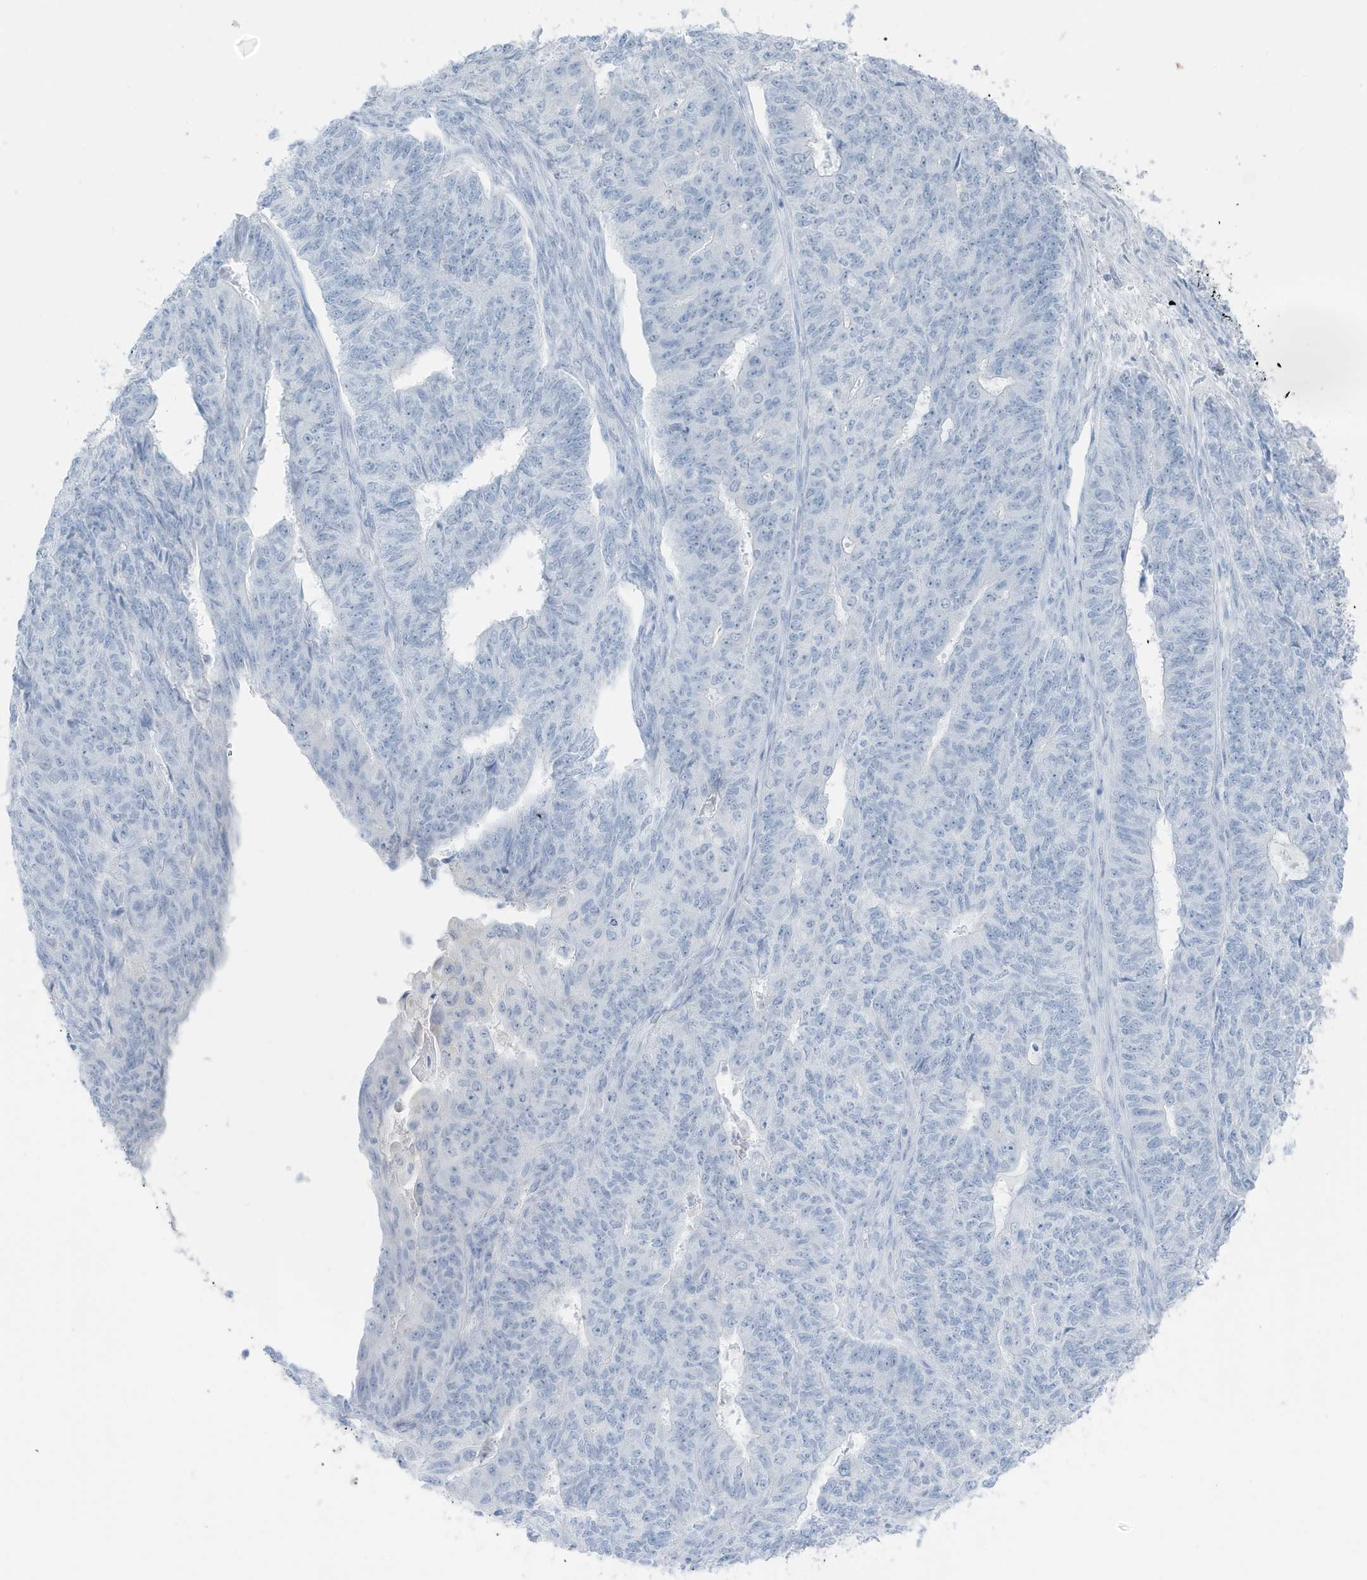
{"staining": {"intensity": "negative", "quantity": "none", "location": "none"}, "tissue": "endometrial cancer", "cell_type": "Tumor cells", "image_type": "cancer", "snomed": [{"axis": "morphology", "description": "Adenocarcinoma, NOS"}, {"axis": "topography", "description": "Endometrium"}], "caption": "Immunohistochemistry histopathology image of endometrial cancer stained for a protein (brown), which reveals no positivity in tumor cells. Nuclei are stained in blue.", "gene": "ZFP64", "patient": {"sex": "female", "age": 32}}